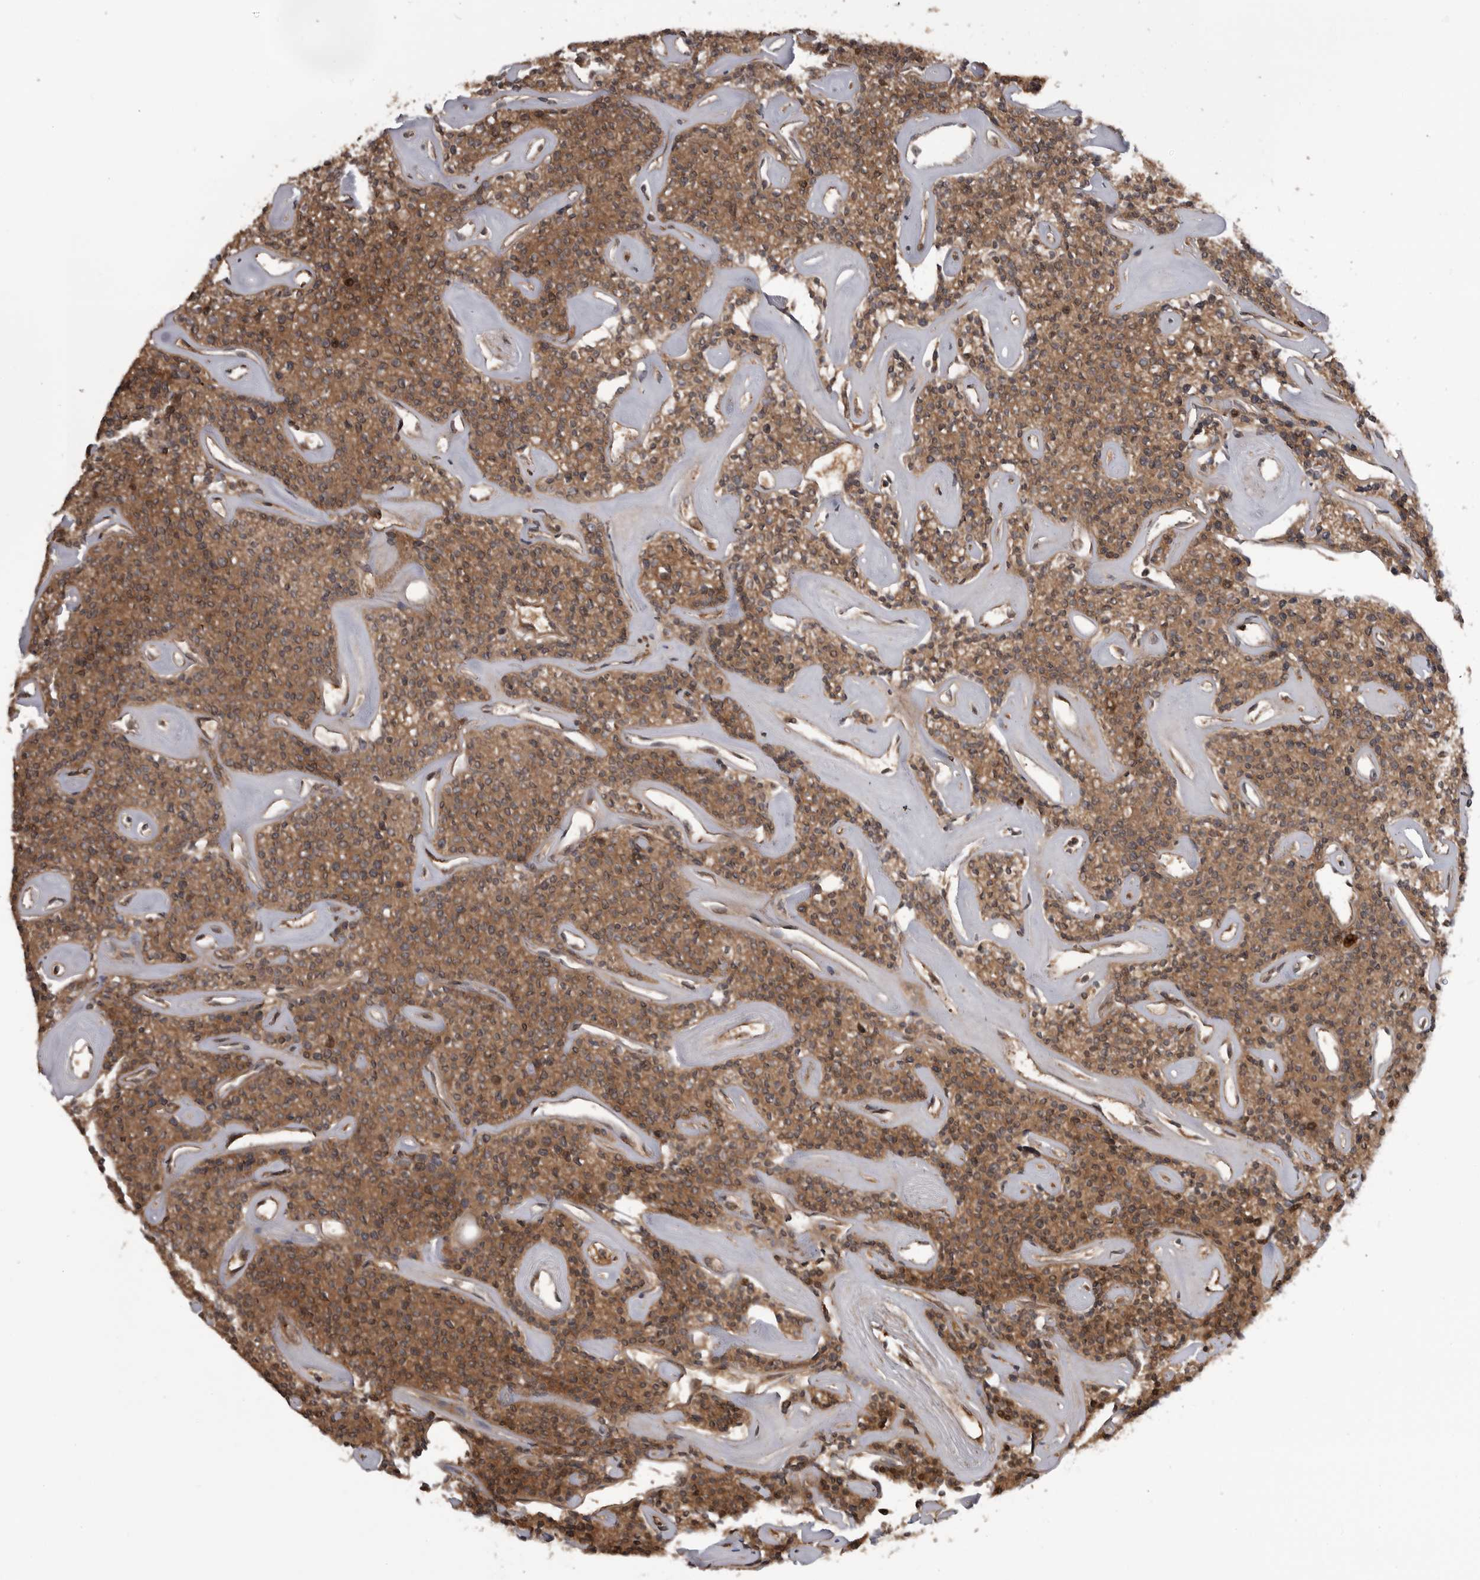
{"staining": {"intensity": "moderate", "quantity": ">75%", "location": "cytoplasmic/membranous,nuclear"}, "tissue": "parathyroid gland", "cell_type": "Glandular cells", "image_type": "normal", "snomed": [{"axis": "morphology", "description": "Normal tissue, NOS"}, {"axis": "topography", "description": "Parathyroid gland"}], "caption": "Immunohistochemical staining of normal human parathyroid gland shows medium levels of moderate cytoplasmic/membranous,nuclear positivity in approximately >75% of glandular cells. The staining was performed using DAB to visualize the protein expression in brown, while the nuclei were stained in blue with hematoxylin (Magnification: 20x).", "gene": "RAB3GAP2", "patient": {"sex": "male", "age": 46}}